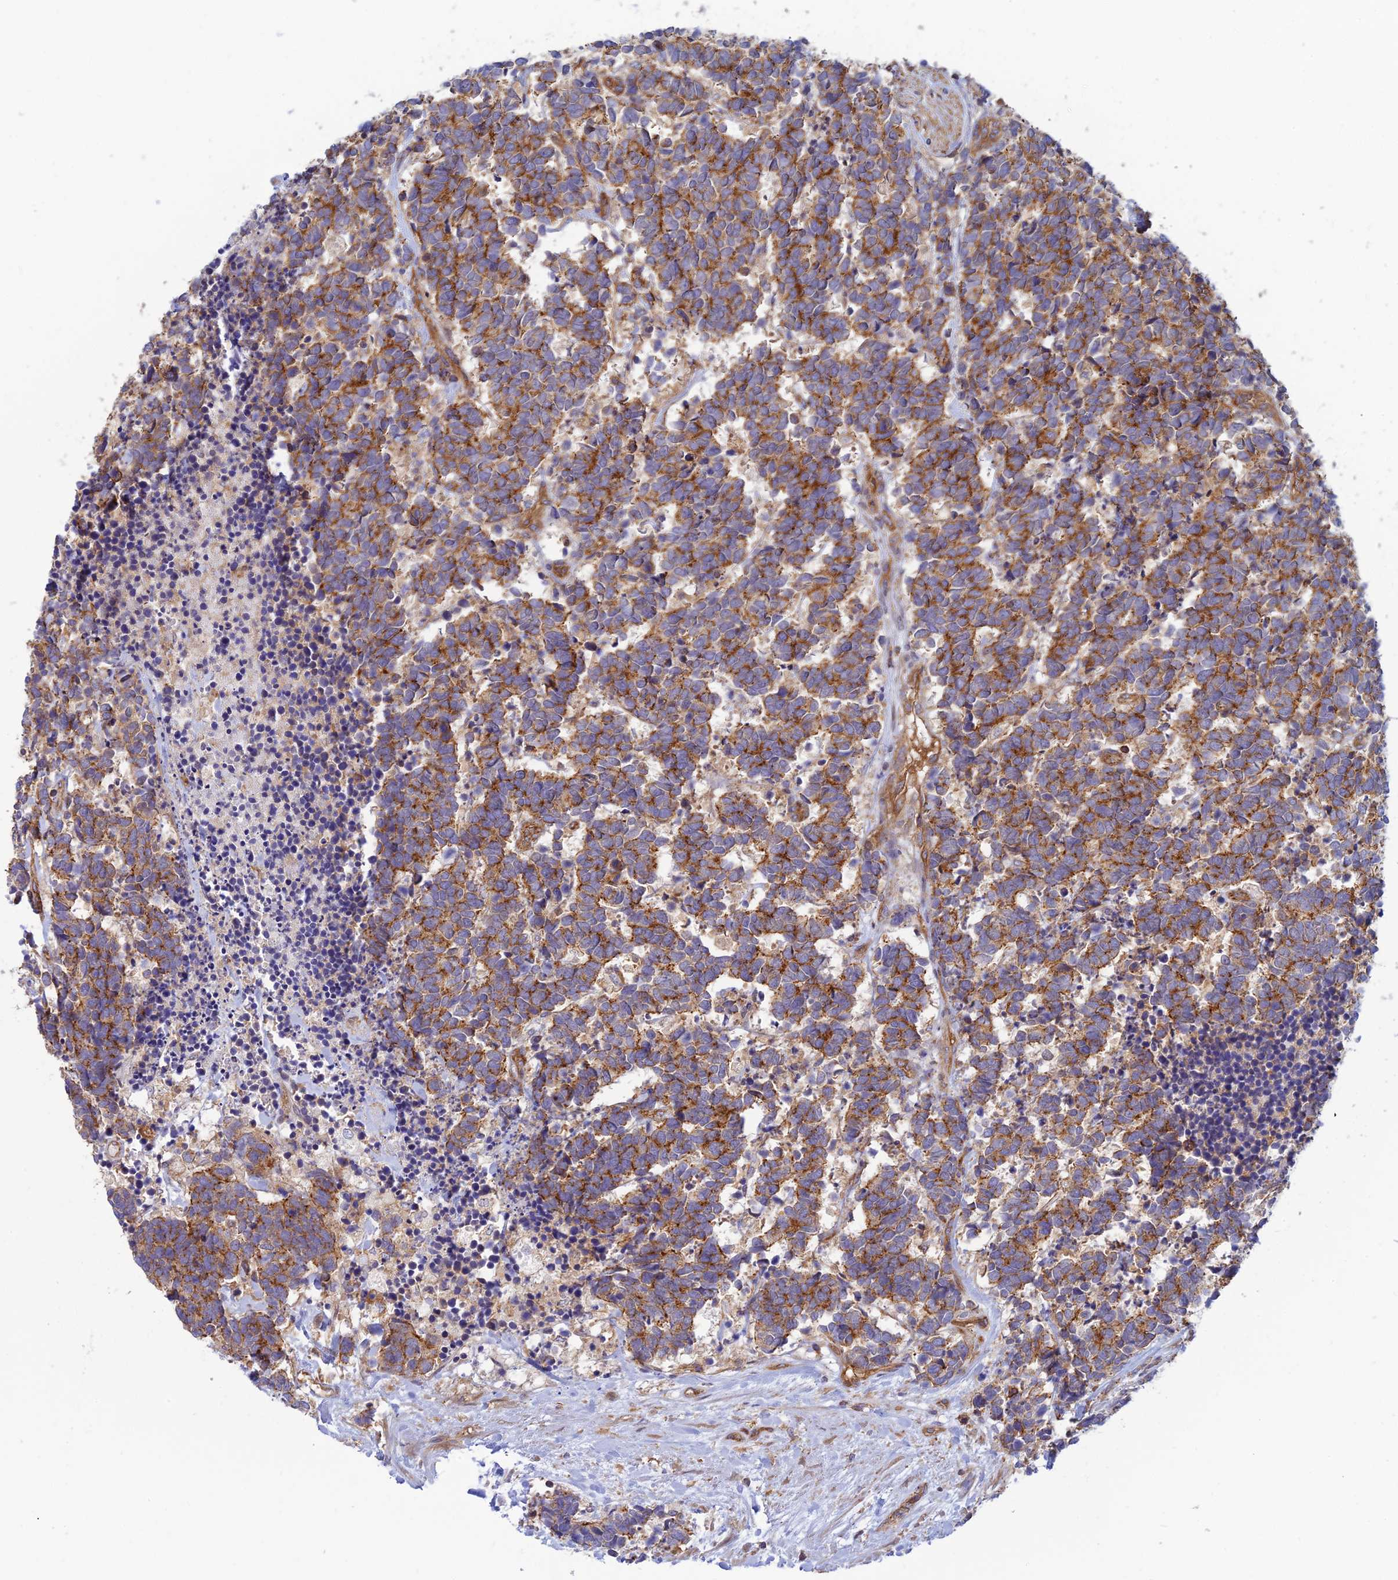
{"staining": {"intensity": "moderate", "quantity": ">75%", "location": "cytoplasmic/membranous"}, "tissue": "carcinoid", "cell_type": "Tumor cells", "image_type": "cancer", "snomed": [{"axis": "morphology", "description": "Carcinoma, NOS"}, {"axis": "morphology", "description": "Carcinoid, malignant, NOS"}, {"axis": "topography", "description": "Prostate"}], "caption": "Immunohistochemistry micrograph of carcinoid (malignant) stained for a protein (brown), which demonstrates medium levels of moderate cytoplasmic/membranous staining in about >75% of tumor cells.", "gene": "PPP1R12C", "patient": {"sex": "male", "age": 57}}